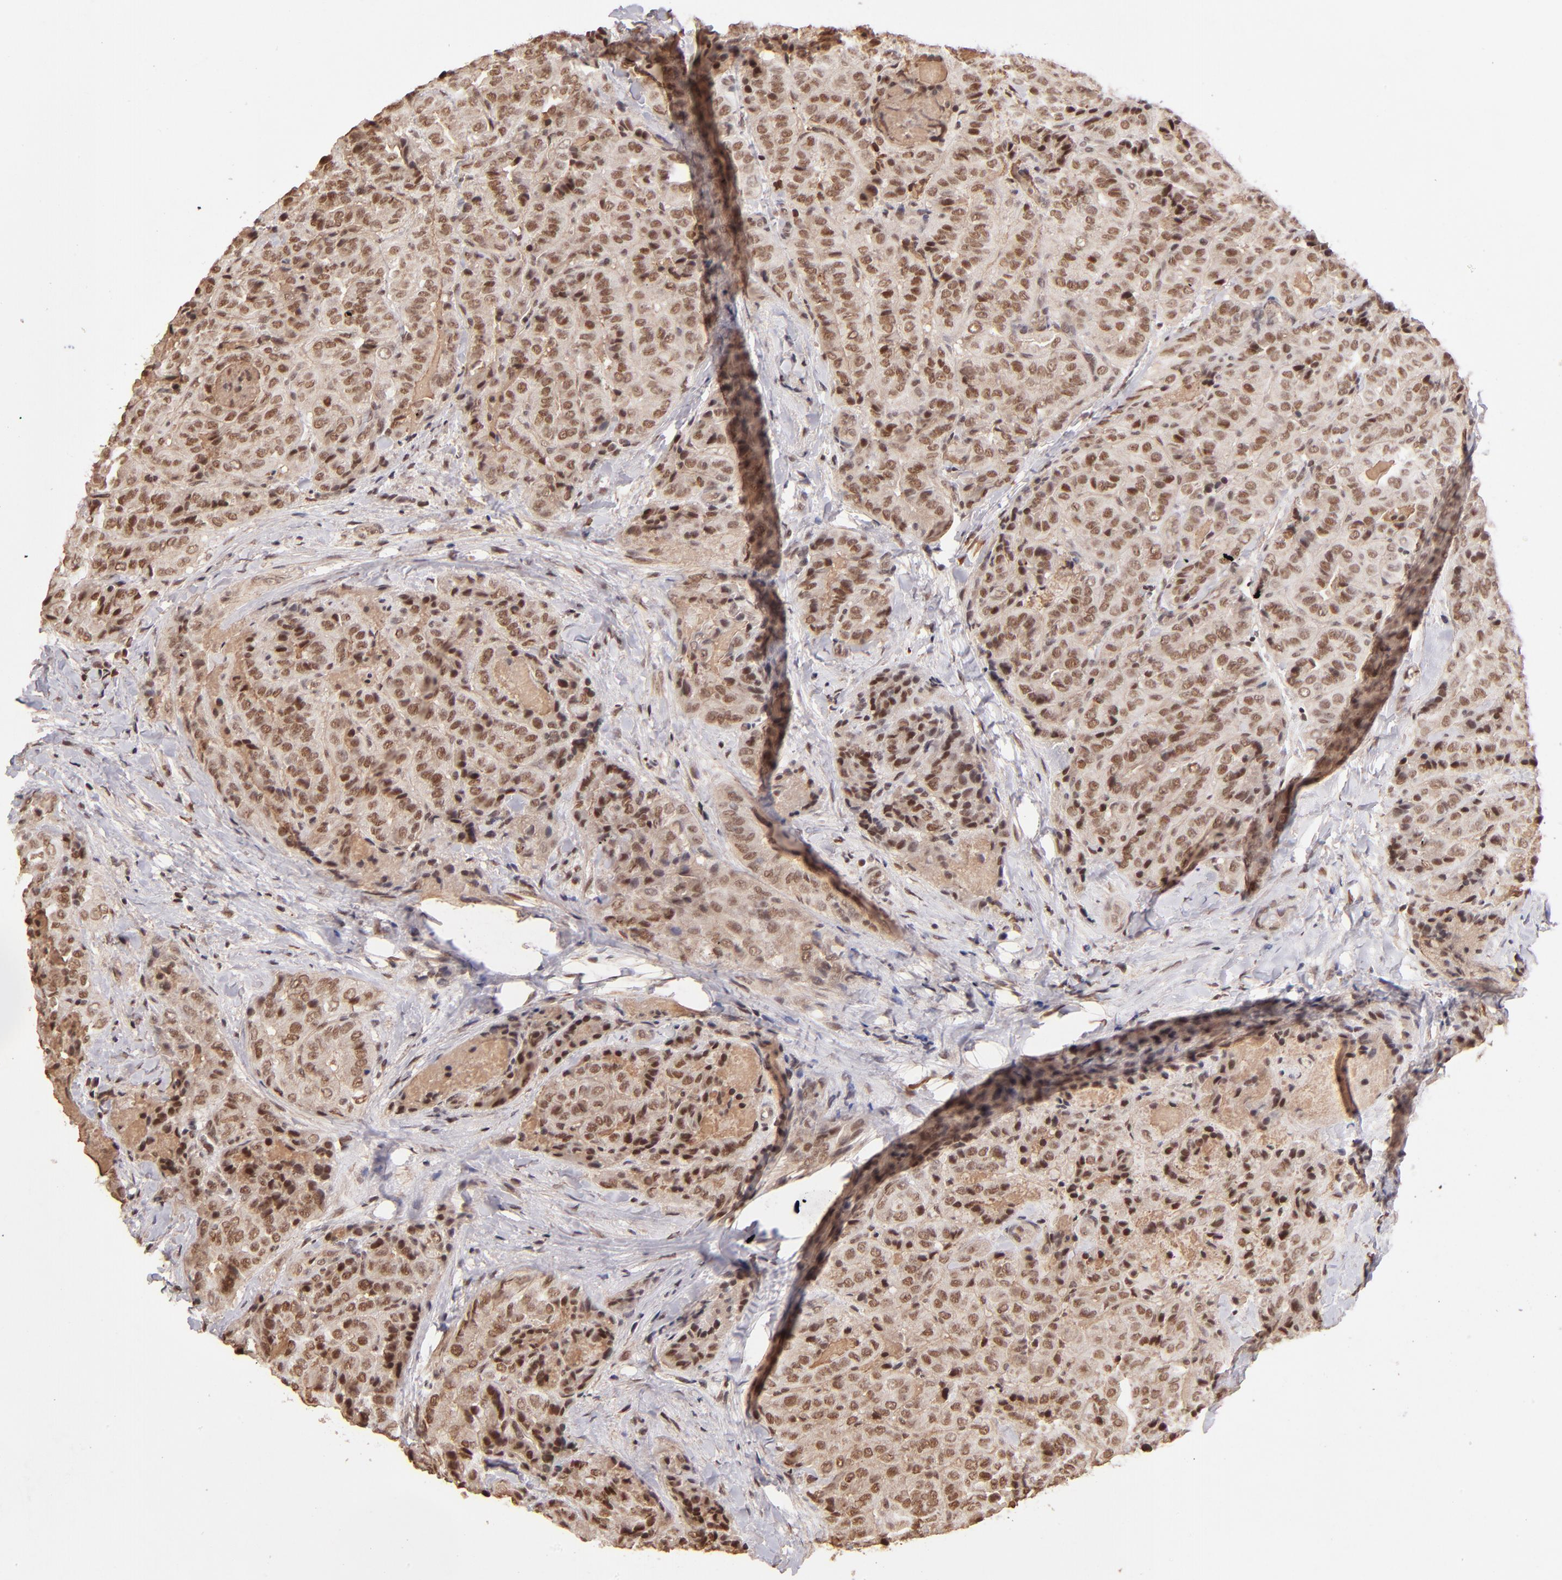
{"staining": {"intensity": "moderate", "quantity": ">75%", "location": "nuclear"}, "tissue": "thyroid cancer", "cell_type": "Tumor cells", "image_type": "cancer", "snomed": [{"axis": "morphology", "description": "Papillary adenocarcinoma, NOS"}, {"axis": "topography", "description": "Thyroid gland"}], "caption": "Tumor cells exhibit medium levels of moderate nuclear positivity in approximately >75% of cells in thyroid cancer (papillary adenocarcinoma). (brown staining indicates protein expression, while blue staining denotes nuclei).", "gene": "TERF2", "patient": {"sex": "female", "age": 71}}